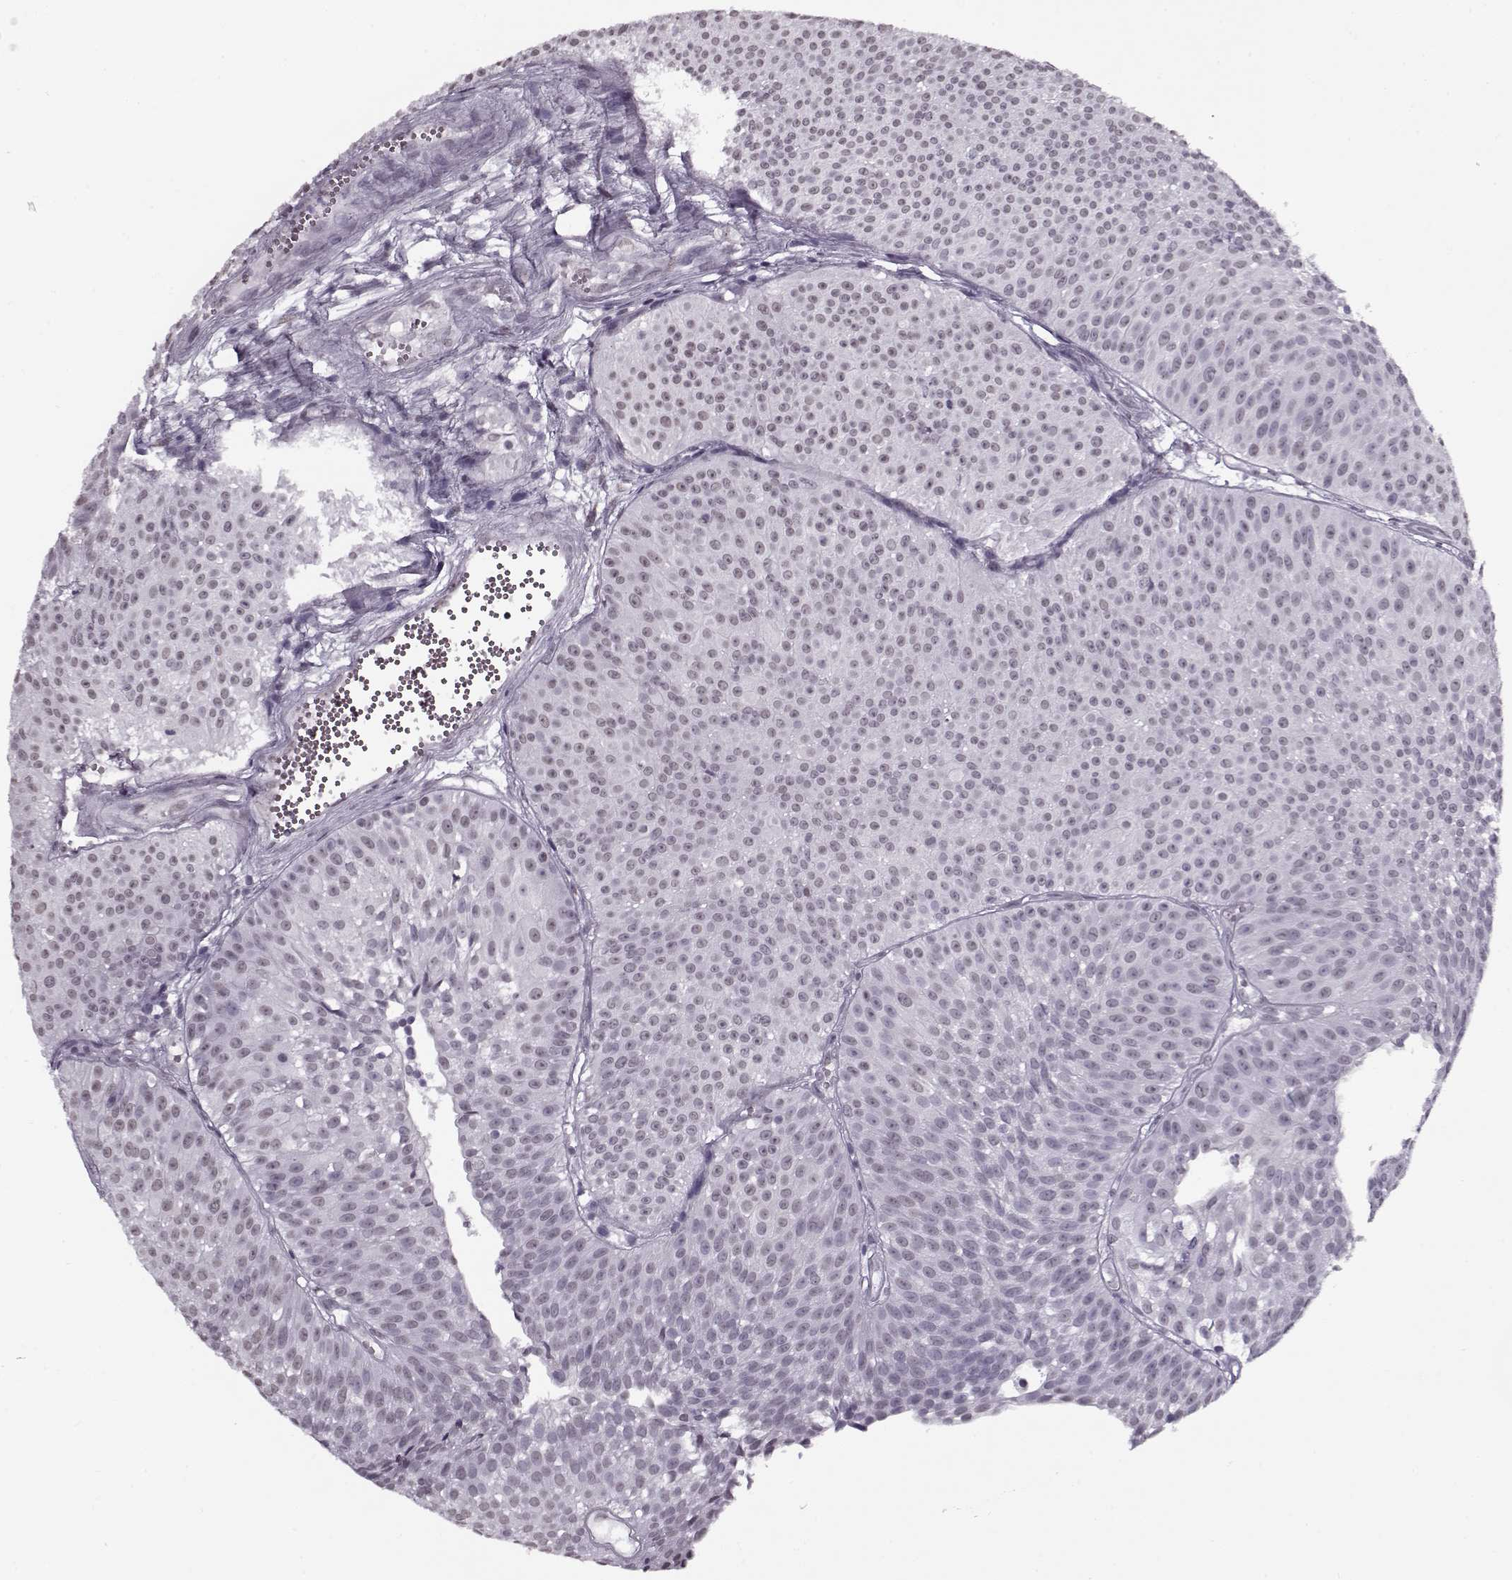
{"staining": {"intensity": "negative", "quantity": "none", "location": "none"}, "tissue": "urothelial cancer", "cell_type": "Tumor cells", "image_type": "cancer", "snomed": [{"axis": "morphology", "description": "Urothelial carcinoma, Low grade"}, {"axis": "topography", "description": "Urinary bladder"}], "caption": "The immunohistochemistry photomicrograph has no significant positivity in tumor cells of urothelial cancer tissue. The staining was performed using DAB (3,3'-diaminobenzidine) to visualize the protein expression in brown, while the nuclei were stained in blue with hematoxylin (Magnification: 20x).", "gene": "PRMT8", "patient": {"sex": "male", "age": 63}}